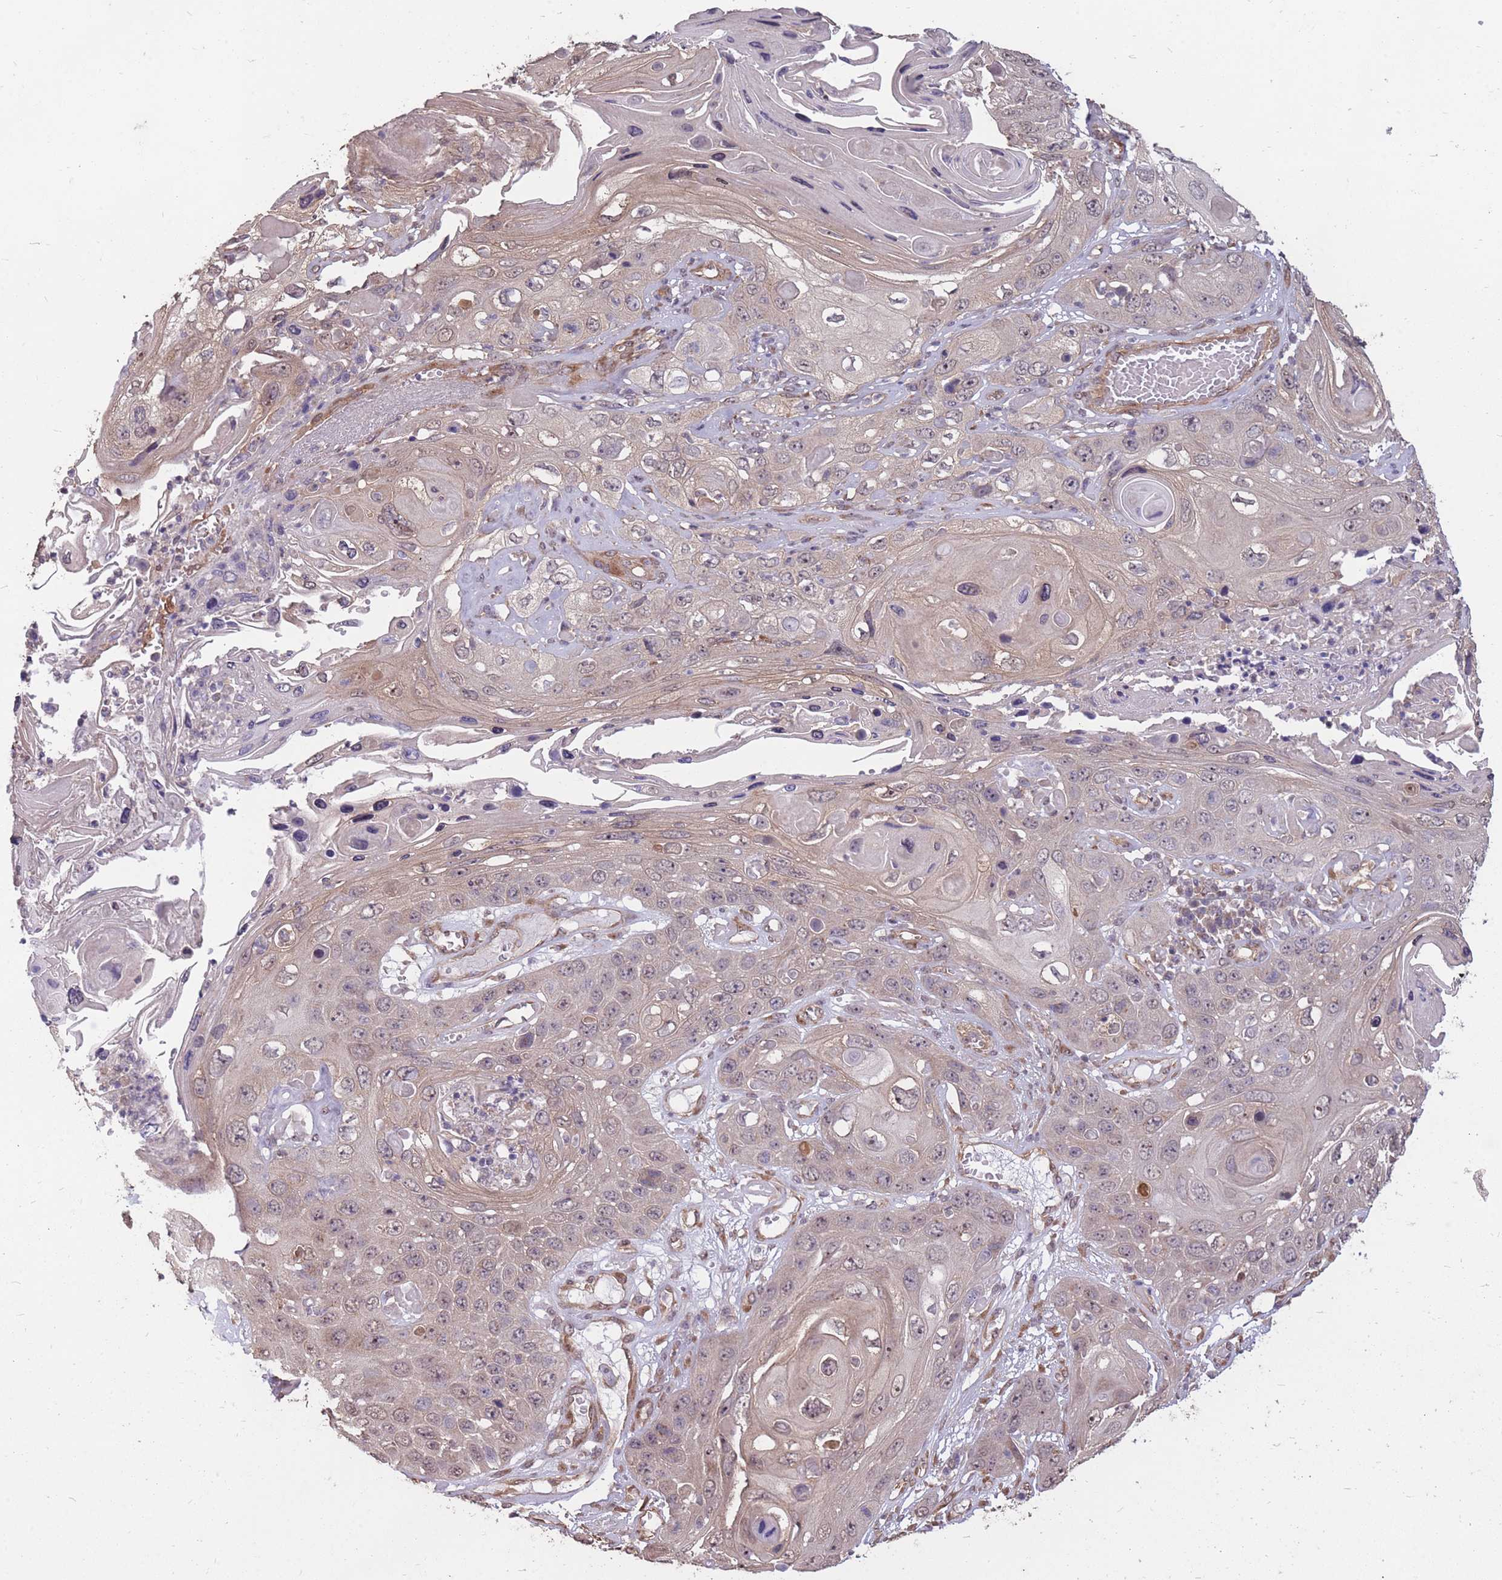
{"staining": {"intensity": "weak", "quantity": "<25%", "location": "cytoplasmic/membranous,nuclear"}, "tissue": "skin cancer", "cell_type": "Tumor cells", "image_type": "cancer", "snomed": [{"axis": "morphology", "description": "Squamous cell carcinoma, NOS"}, {"axis": "topography", "description": "Skin"}], "caption": "Protein analysis of skin squamous cell carcinoma reveals no significant positivity in tumor cells. The staining is performed using DAB (3,3'-diaminobenzidine) brown chromogen with nuclei counter-stained in using hematoxylin.", "gene": "DYNC1LI2", "patient": {"sex": "male", "age": 55}}